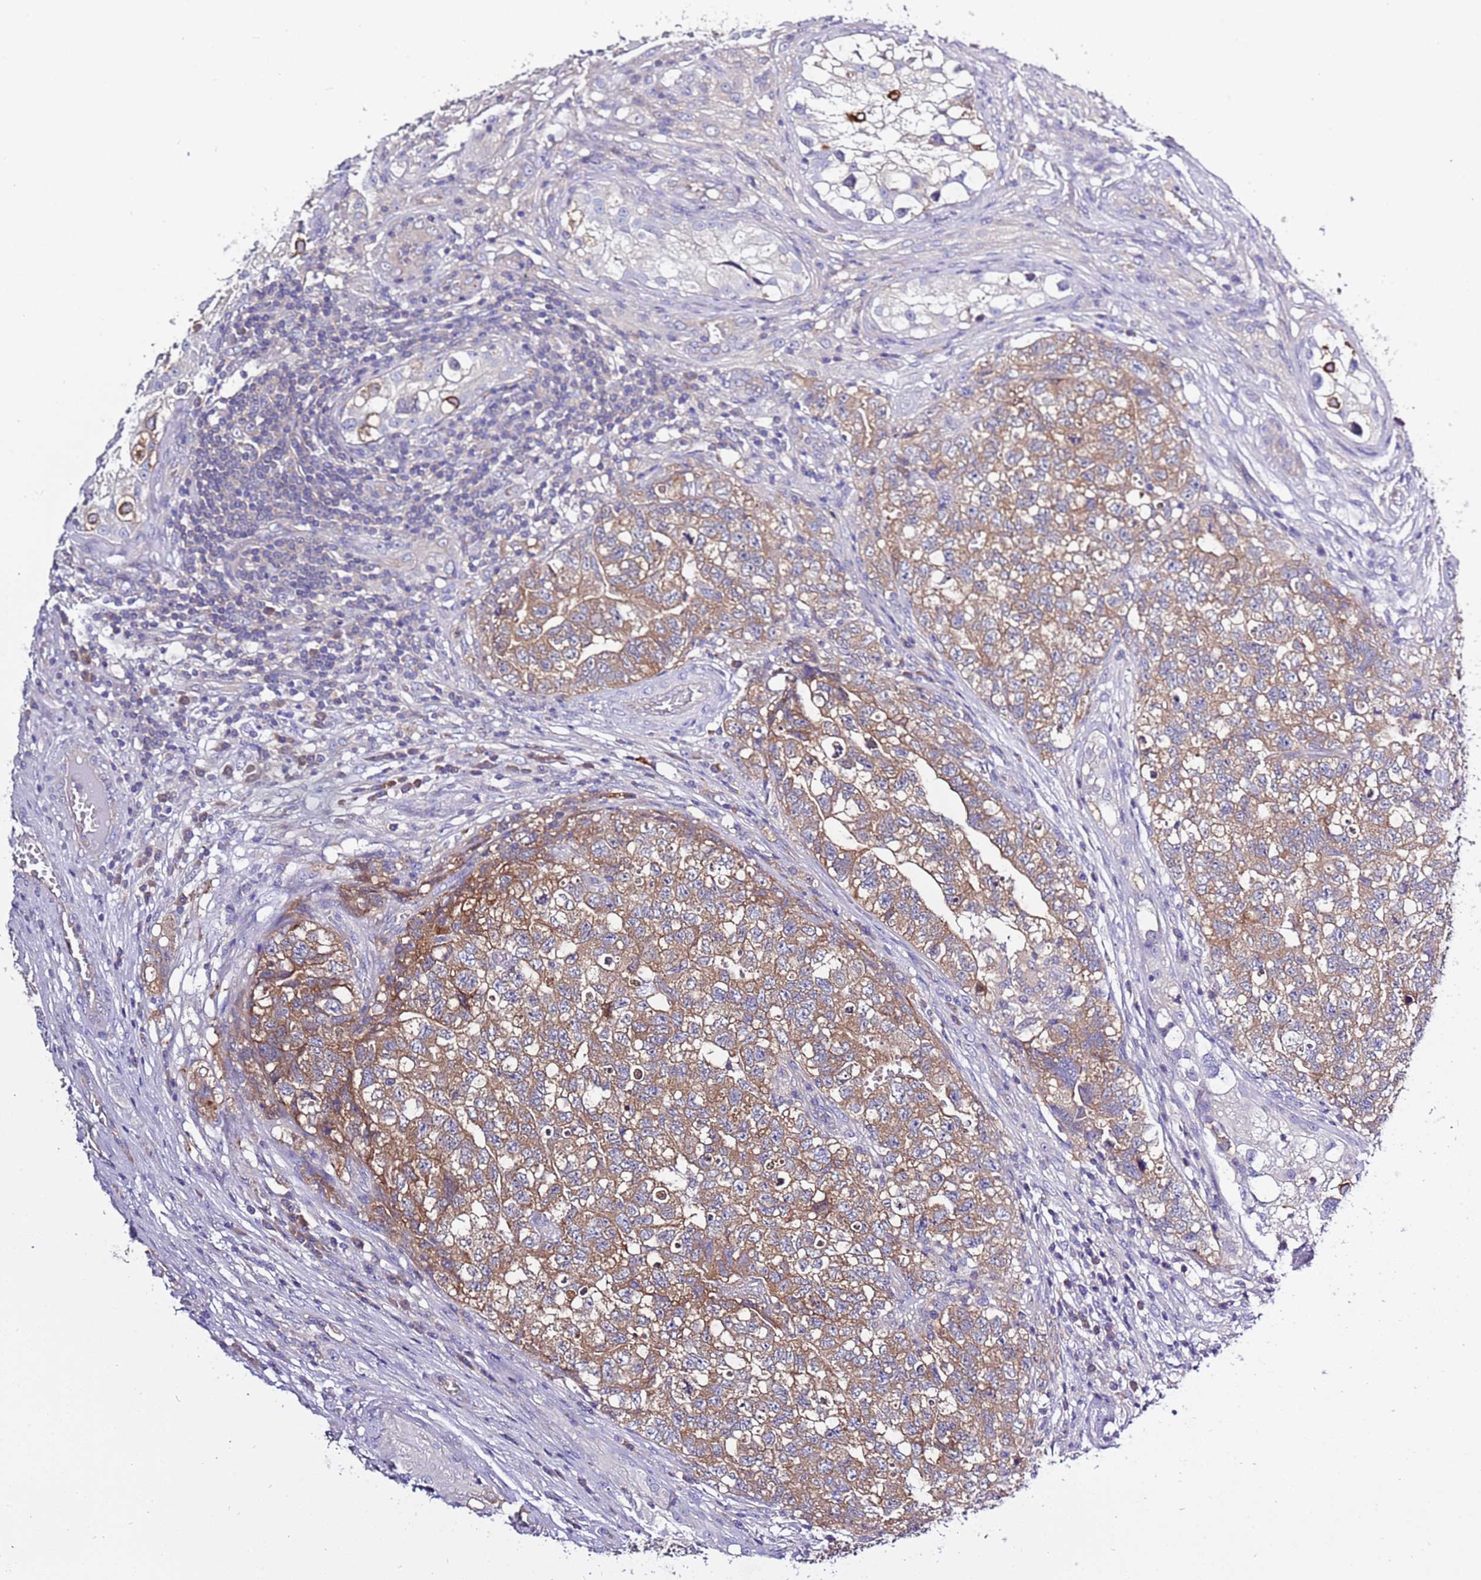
{"staining": {"intensity": "moderate", "quantity": ">75%", "location": "cytoplasmic/membranous"}, "tissue": "testis cancer", "cell_type": "Tumor cells", "image_type": "cancer", "snomed": [{"axis": "morphology", "description": "Carcinoma, Embryonal, NOS"}, {"axis": "topography", "description": "Testis"}], "caption": "Testis cancer (embryonal carcinoma) stained for a protein (brown) displays moderate cytoplasmic/membranous positive positivity in about >75% of tumor cells.", "gene": "STIP1", "patient": {"sex": "male", "age": 31}}